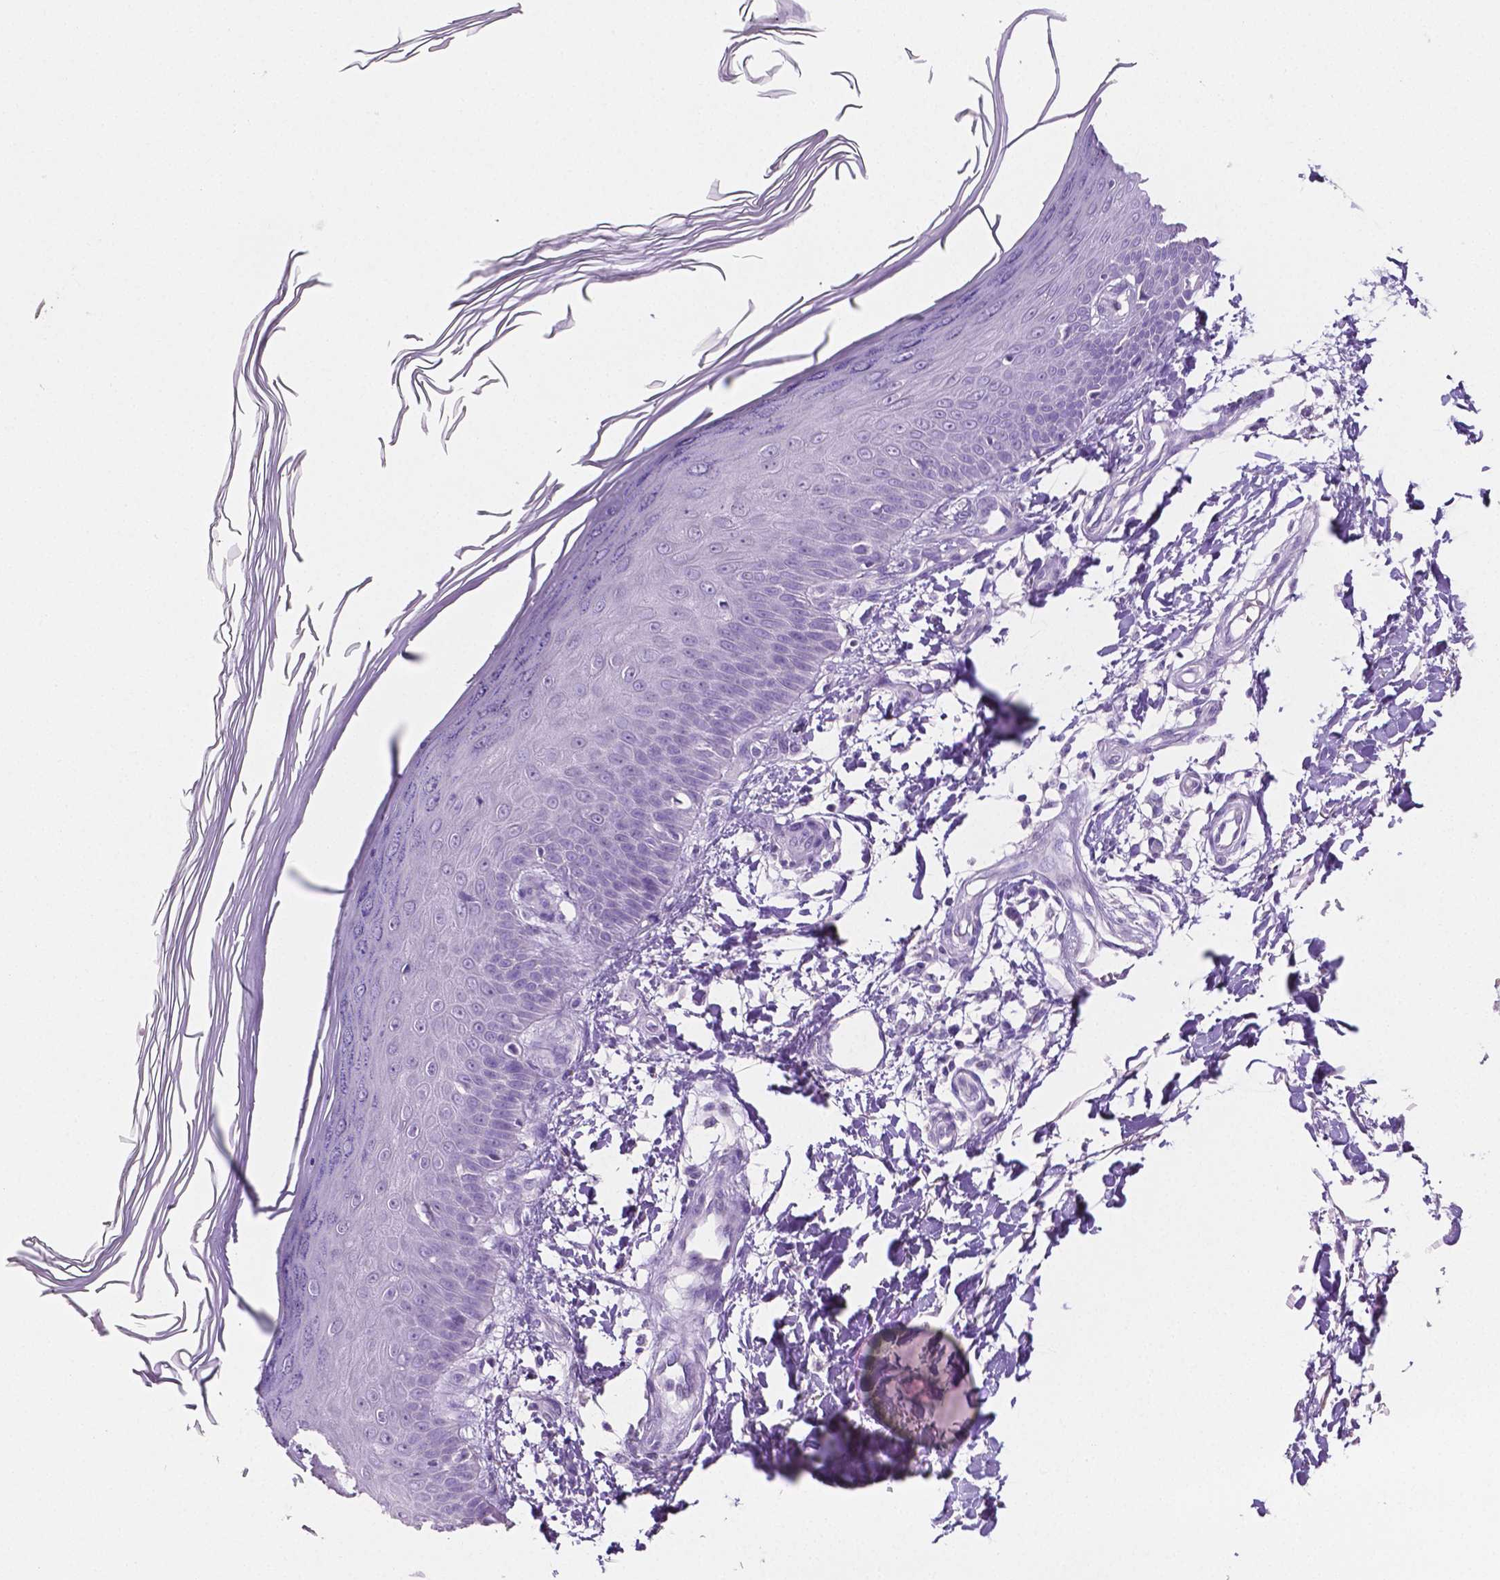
{"staining": {"intensity": "negative", "quantity": "none", "location": "none"}, "tissue": "skin", "cell_type": "Fibroblasts", "image_type": "normal", "snomed": [{"axis": "morphology", "description": "Normal tissue, NOS"}, {"axis": "topography", "description": "Skin"}], "caption": "Immunohistochemistry of normal human skin reveals no staining in fibroblasts.", "gene": "SLC22A2", "patient": {"sex": "female", "age": 62}}